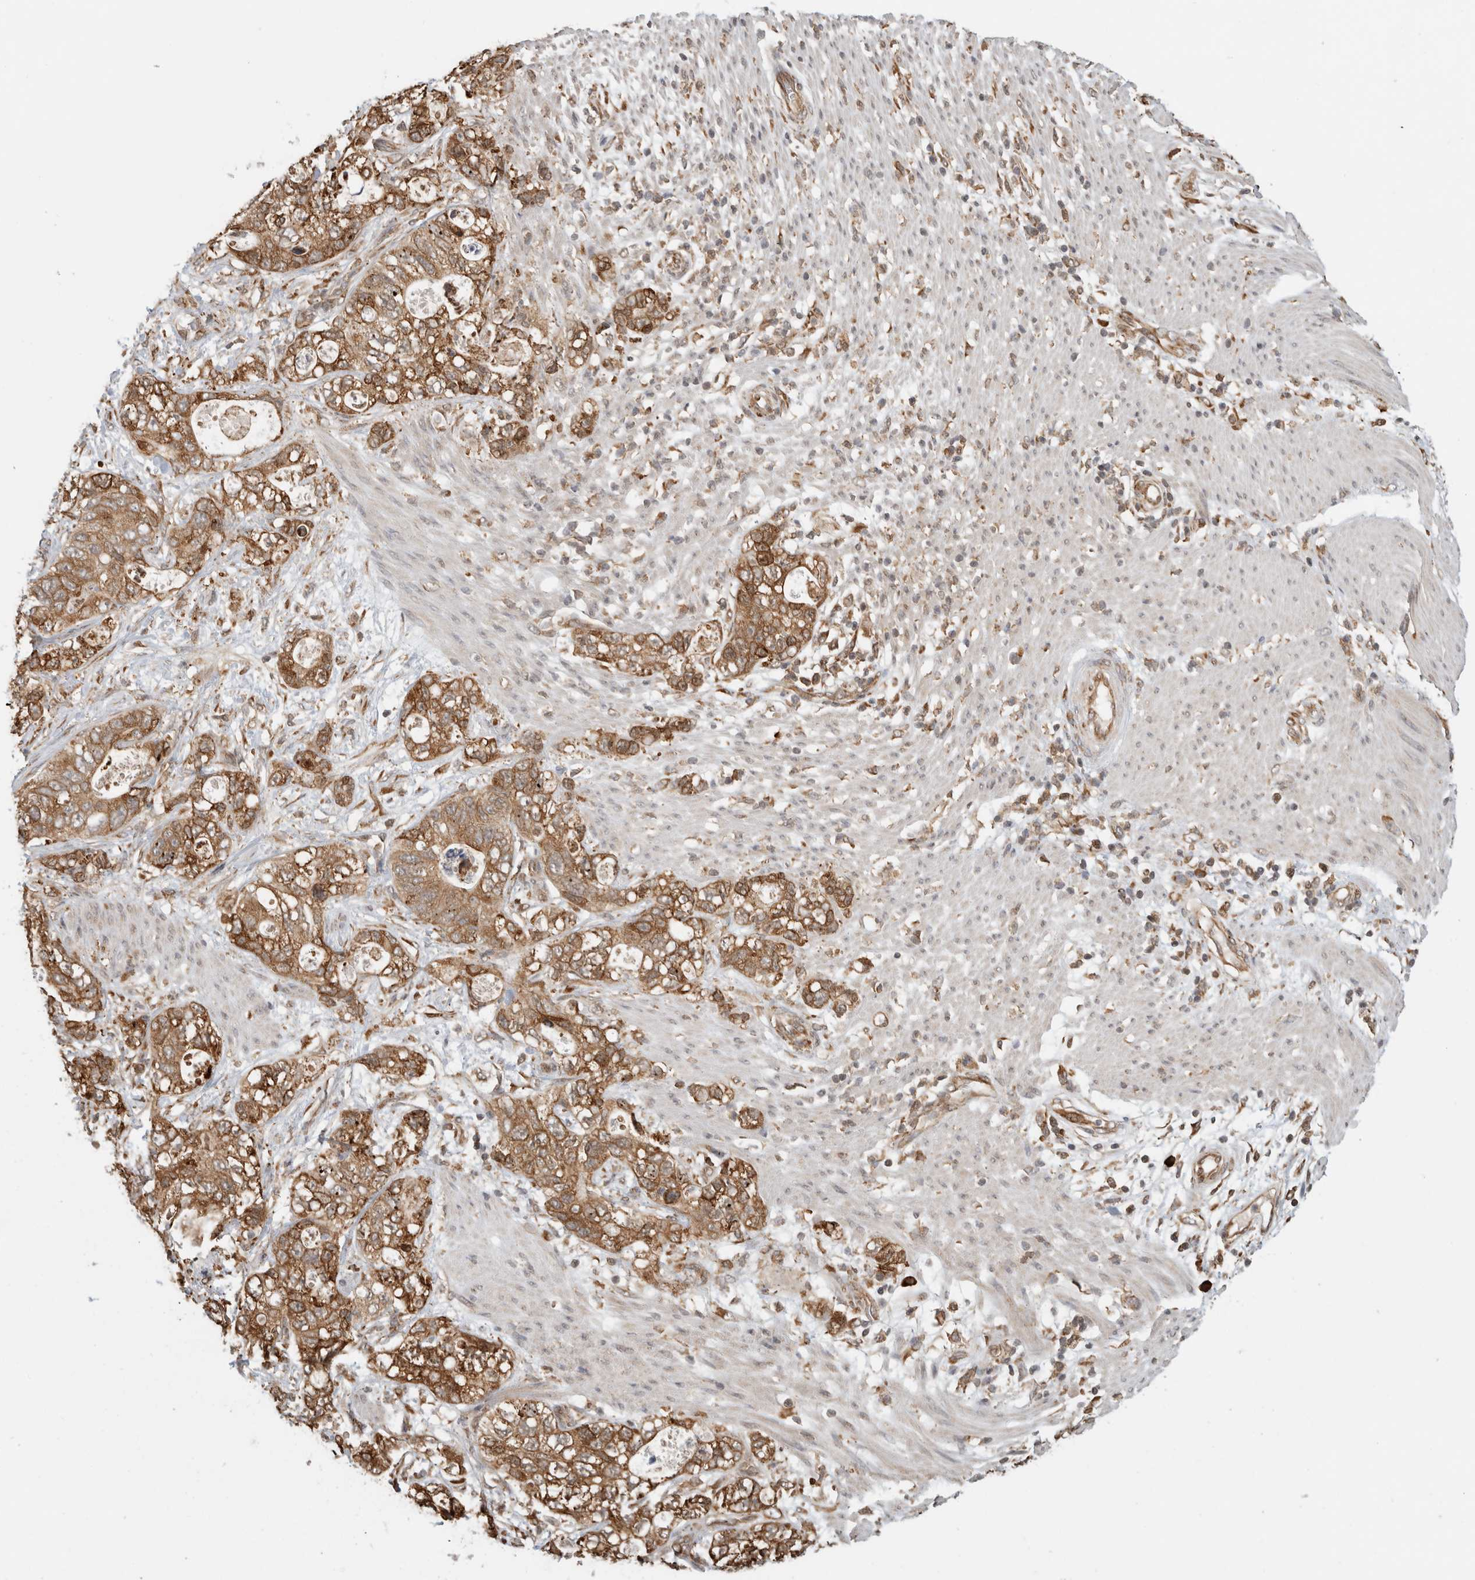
{"staining": {"intensity": "moderate", "quantity": ">75%", "location": "cytoplasmic/membranous"}, "tissue": "stomach cancer", "cell_type": "Tumor cells", "image_type": "cancer", "snomed": [{"axis": "morphology", "description": "Normal tissue, NOS"}, {"axis": "morphology", "description": "Adenocarcinoma, NOS"}, {"axis": "topography", "description": "Stomach"}], "caption": "Brown immunohistochemical staining in human stomach adenocarcinoma reveals moderate cytoplasmic/membranous expression in approximately >75% of tumor cells.", "gene": "MS4A7", "patient": {"sex": "female", "age": 89}}